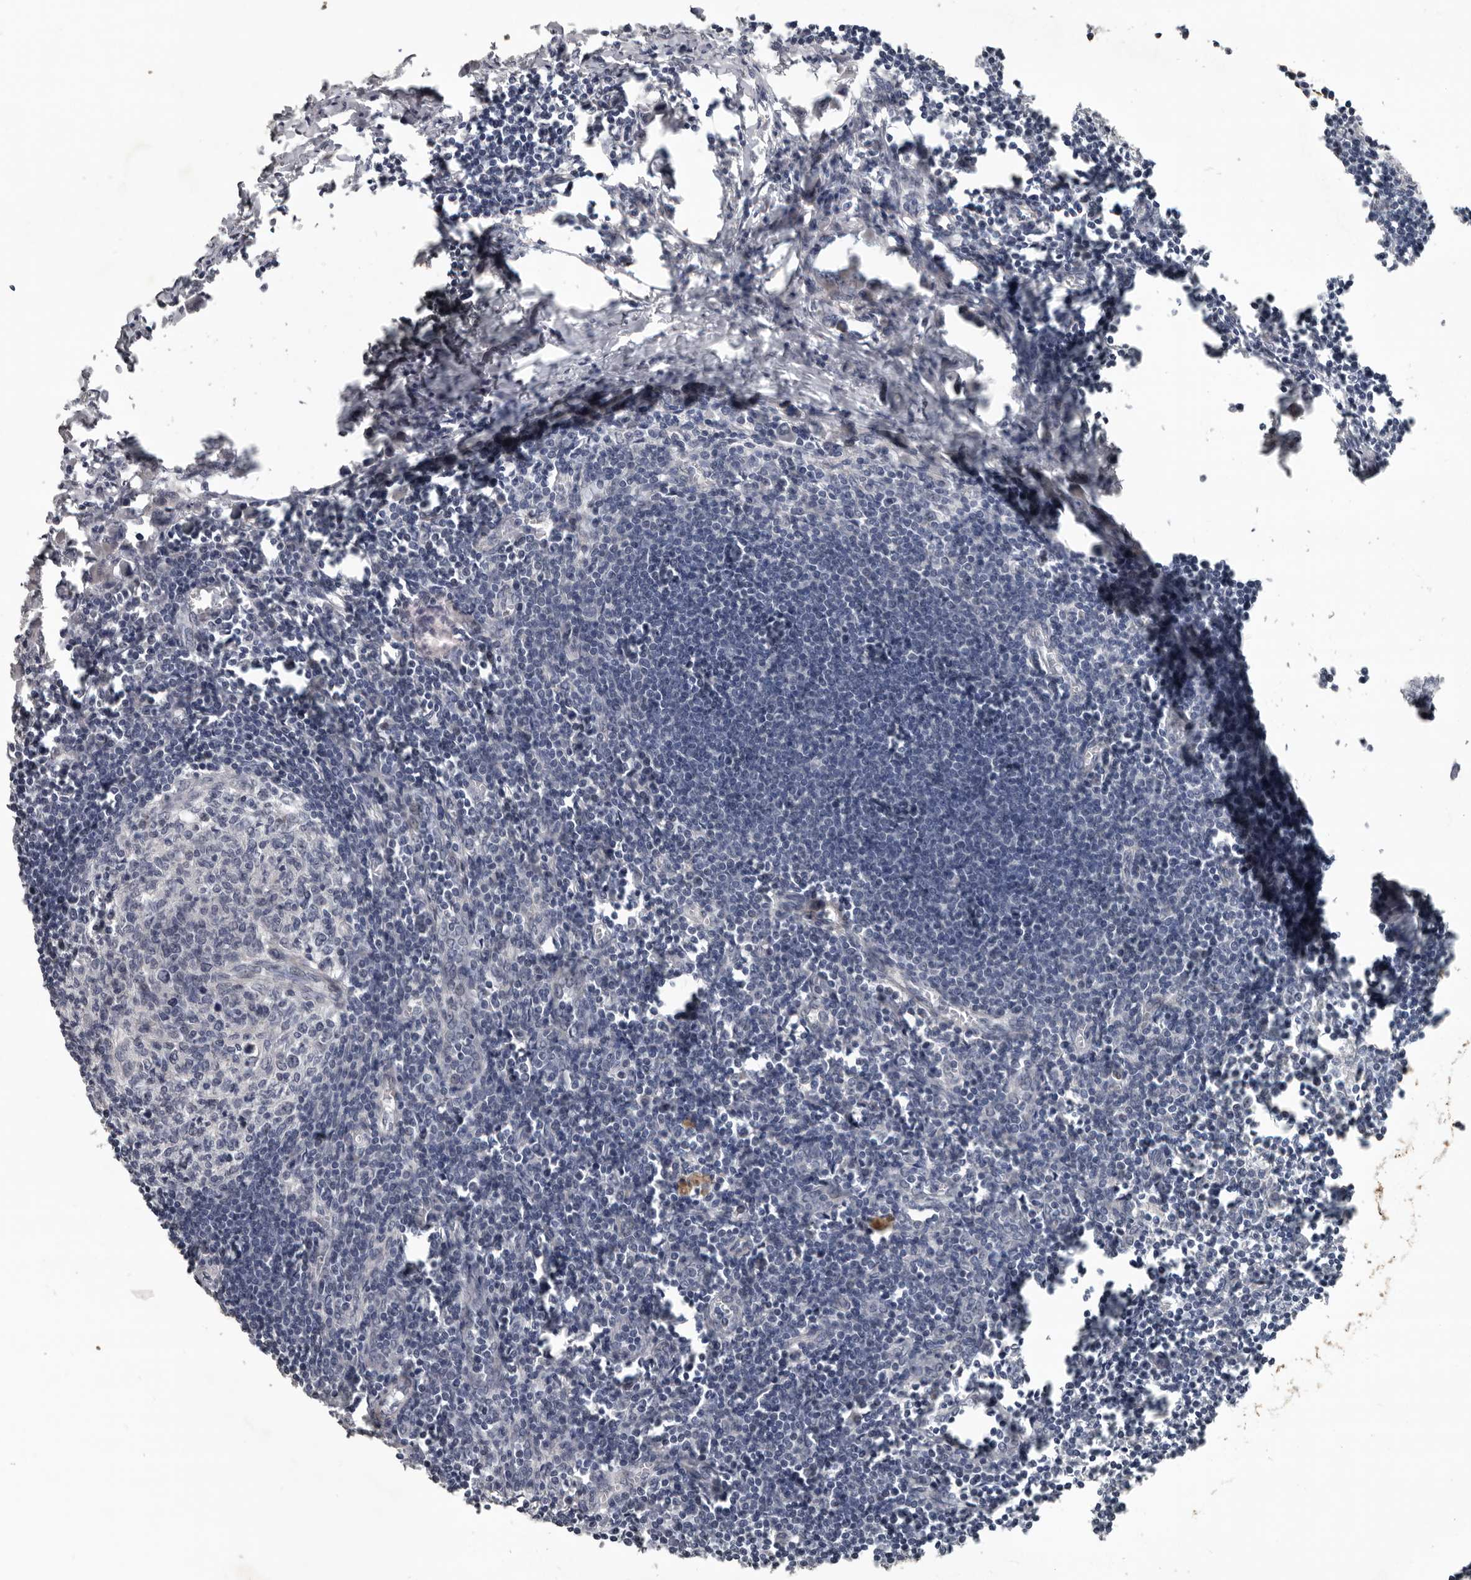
{"staining": {"intensity": "negative", "quantity": "none", "location": "none"}, "tissue": "lymph node", "cell_type": "Germinal center cells", "image_type": "normal", "snomed": [{"axis": "morphology", "description": "Normal tissue, NOS"}, {"axis": "morphology", "description": "Malignant melanoma, Metastatic site"}, {"axis": "topography", "description": "Lymph node"}], "caption": "Immunohistochemical staining of unremarkable lymph node reveals no significant positivity in germinal center cells.", "gene": "C1orf216", "patient": {"sex": "male", "age": 41}}